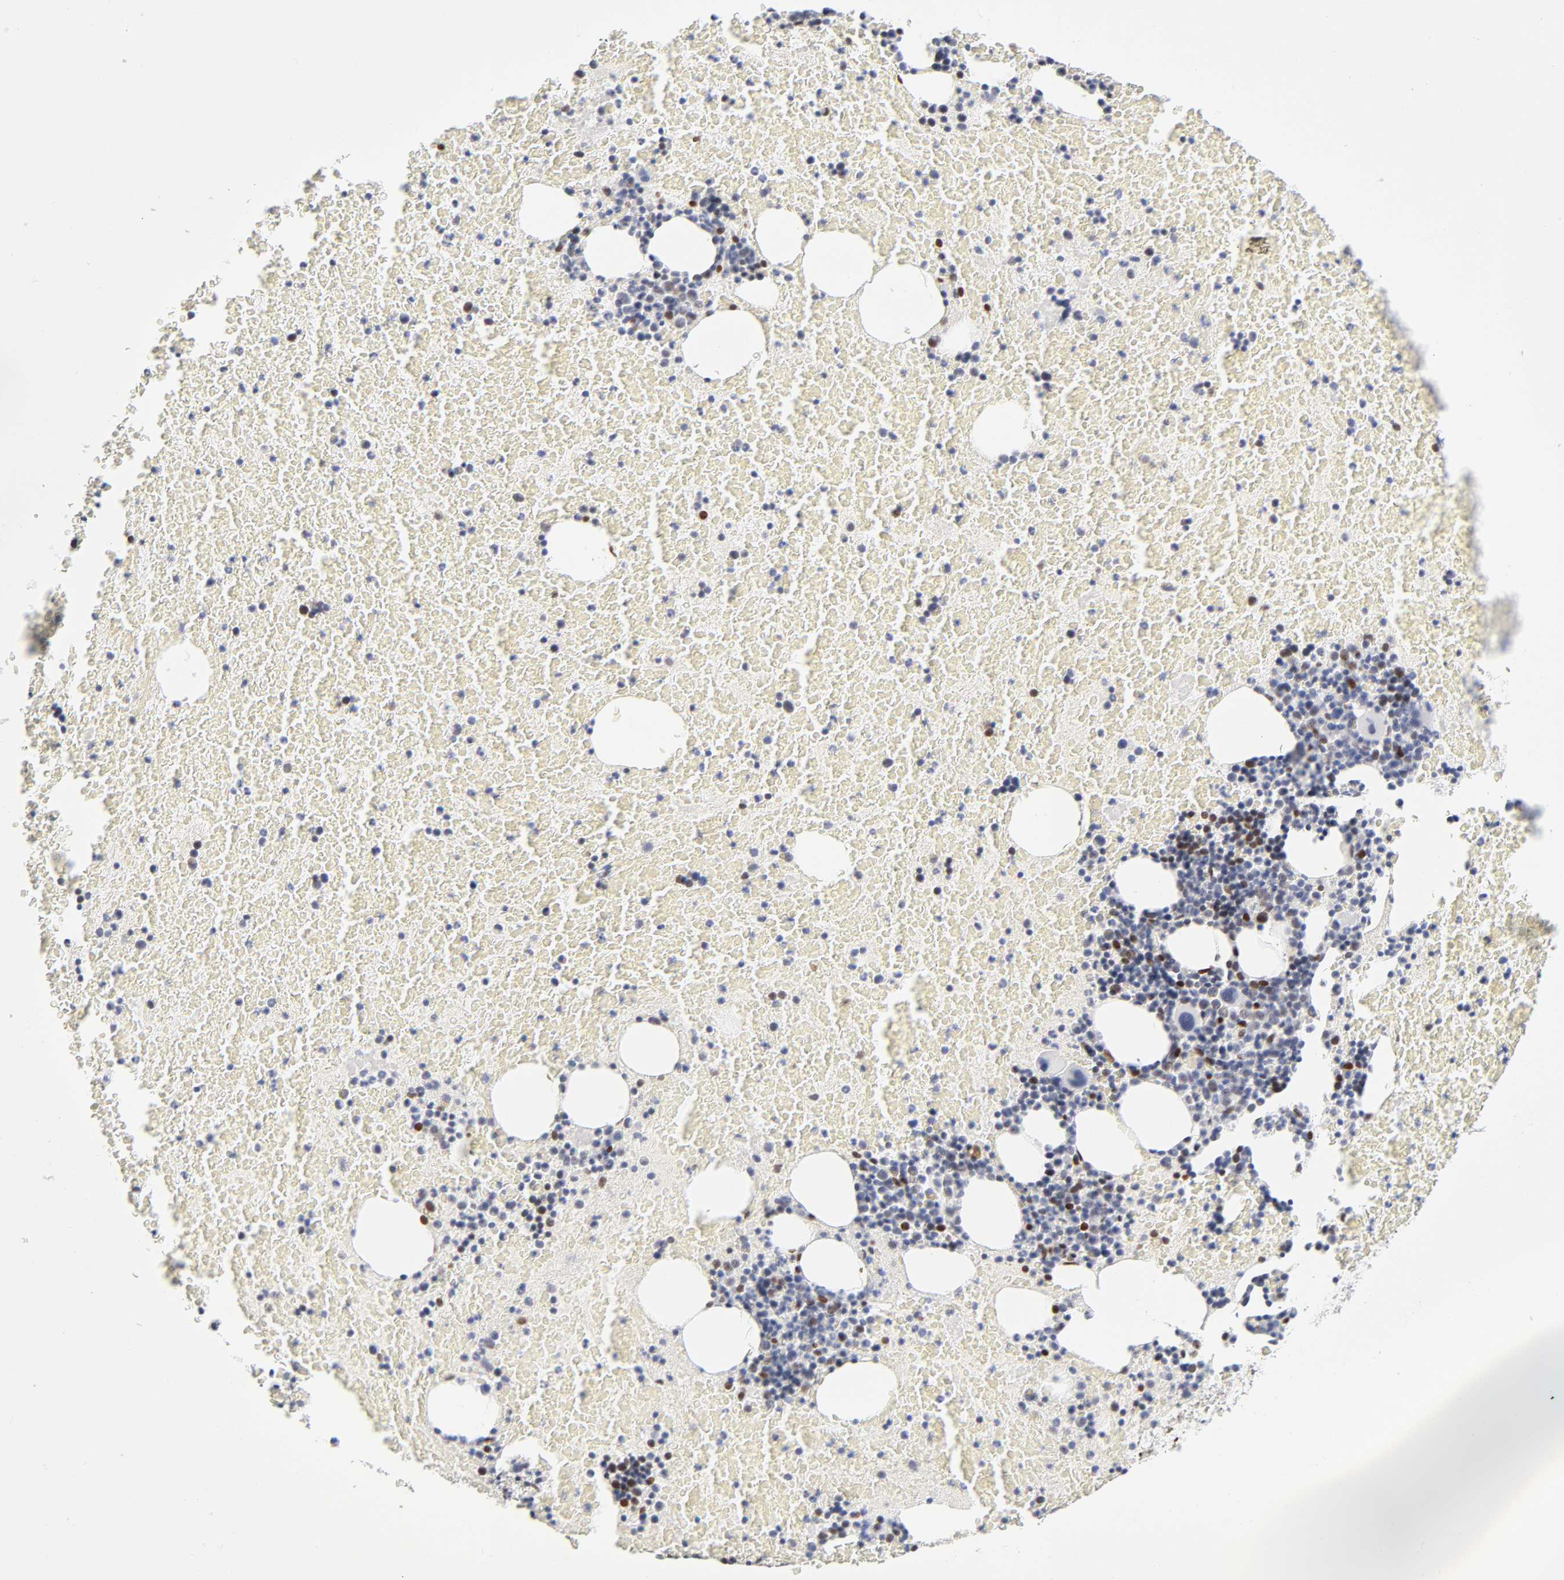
{"staining": {"intensity": "moderate", "quantity": "25%-75%", "location": "nuclear"}, "tissue": "bone marrow", "cell_type": "Hematopoietic cells", "image_type": "normal", "snomed": [{"axis": "morphology", "description": "Normal tissue, NOS"}, {"axis": "topography", "description": "Bone marrow"}], "caption": "Immunohistochemical staining of normal human bone marrow shows moderate nuclear protein expression in about 25%-75% of hematopoietic cells. (IHC, brightfield microscopy, high magnification).", "gene": "NFIC", "patient": {"sex": "female", "age": 71}}